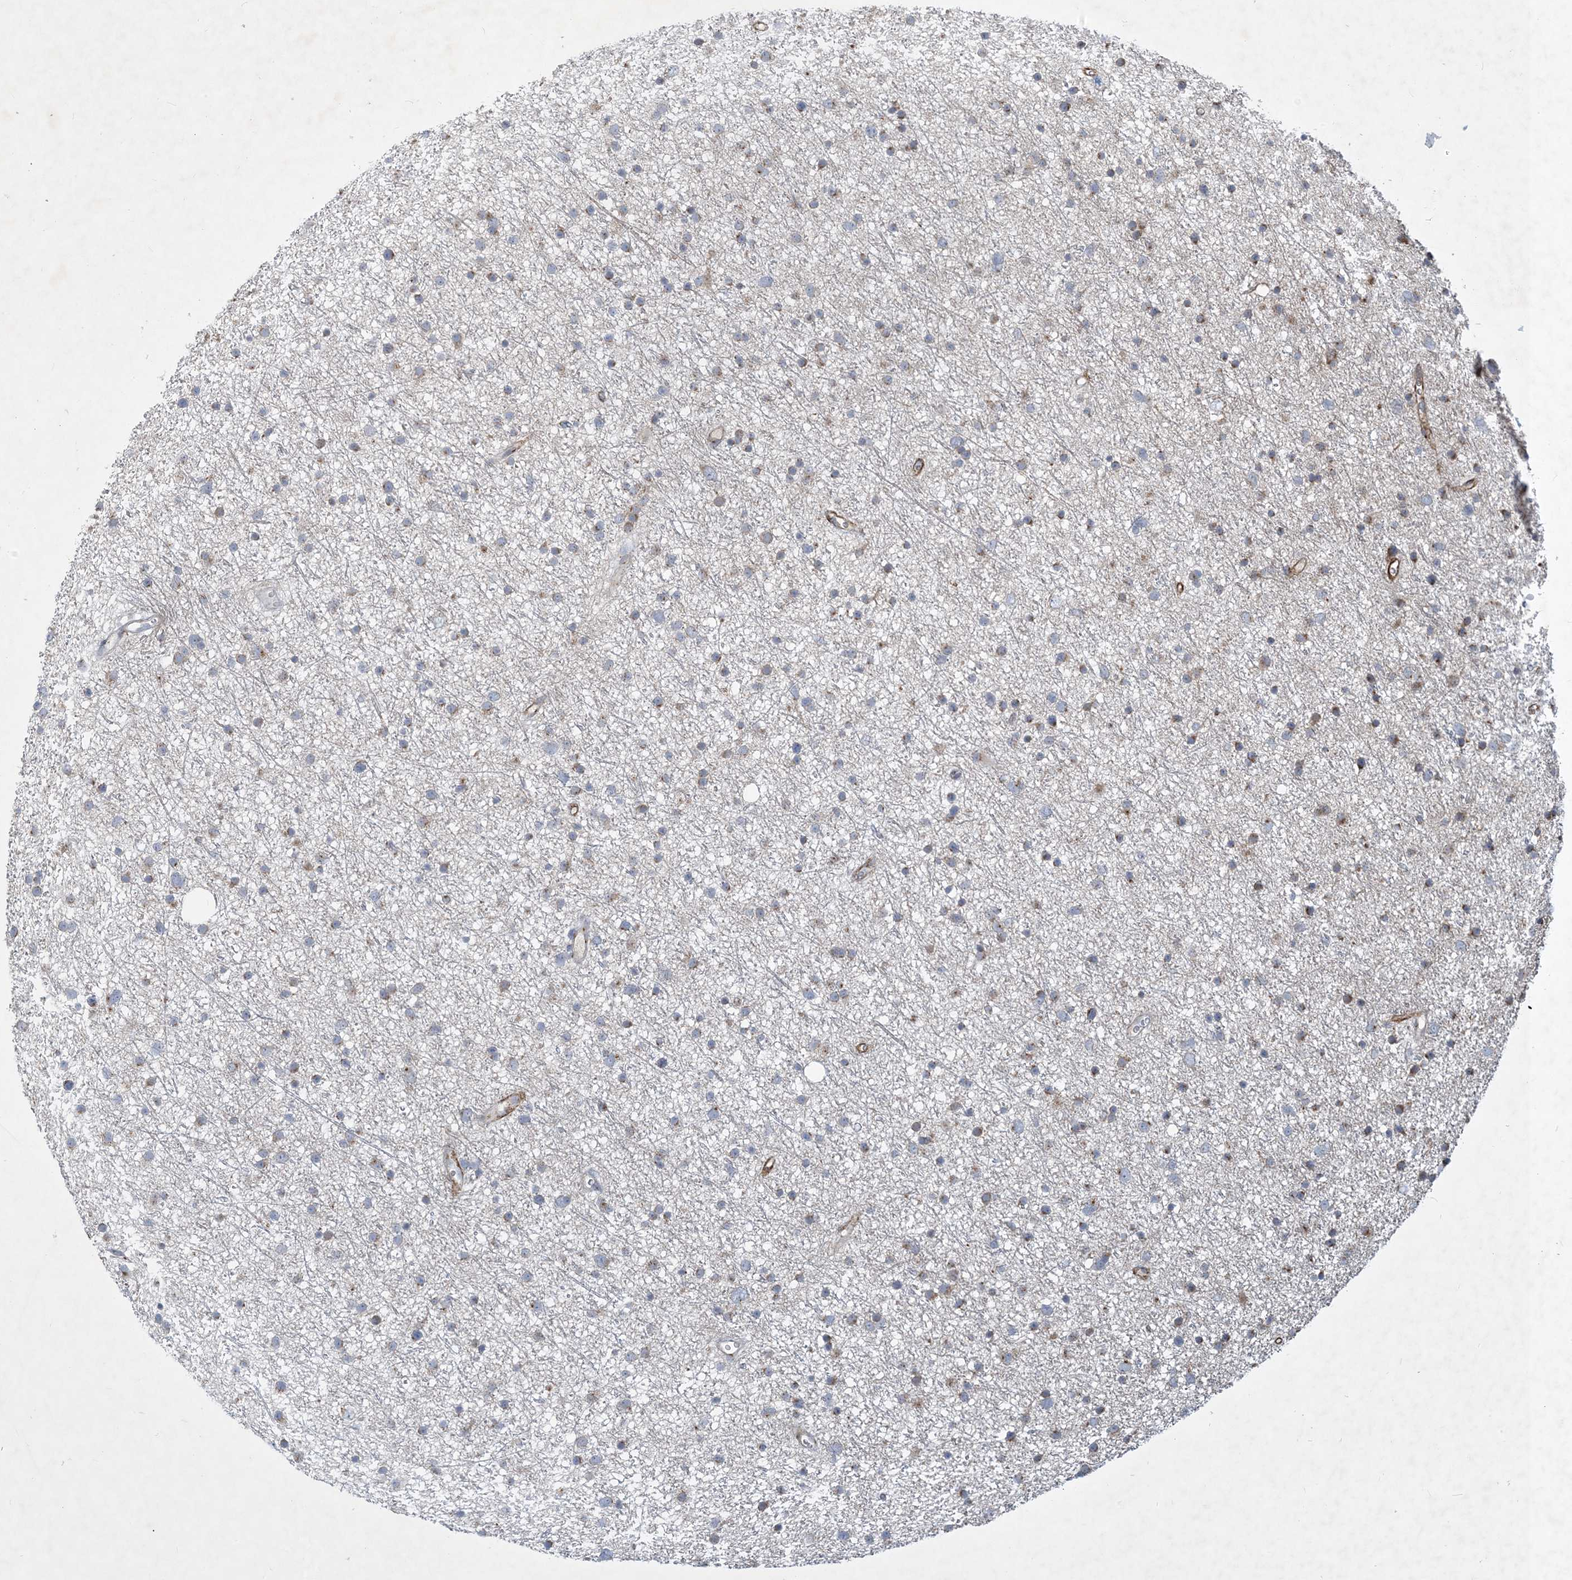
{"staining": {"intensity": "weak", "quantity": "<25%", "location": "cytoplasmic/membranous"}, "tissue": "glioma", "cell_type": "Tumor cells", "image_type": "cancer", "snomed": [{"axis": "morphology", "description": "Glioma, malignant, Low grade"}, {"axis": "topography", "description": "Cerebral cortex"}], "caption": "Tumor cells are negative for protein expression in human glioma.", "gene": "CCDC14", "patient": {"sex": "female", "age": 39}}